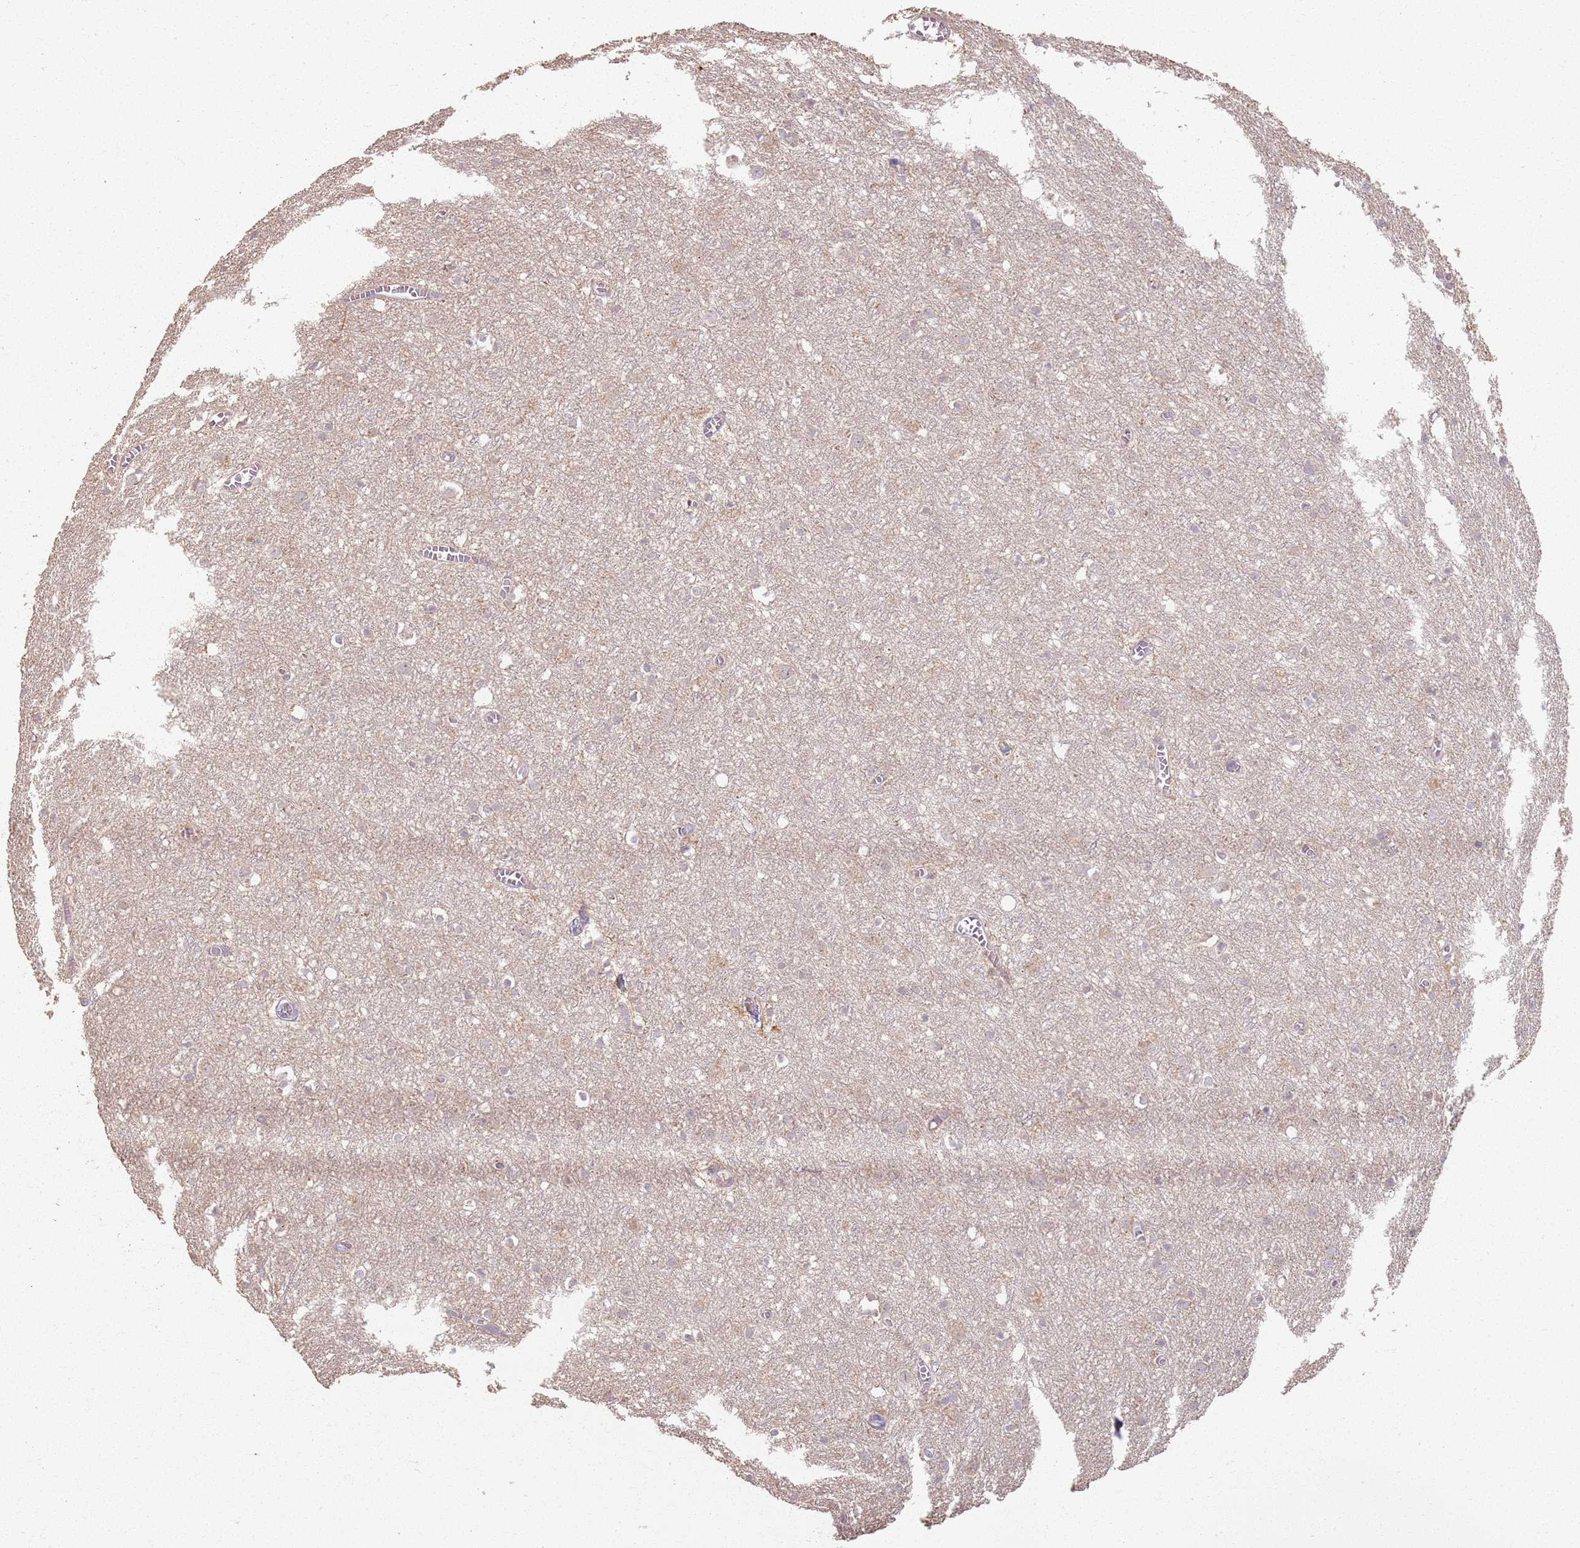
{"staining": {"intensity": "negative", "quantity": "none", "location": "none"}, "tissue": "cerebral cortex", "cell_type": "Endothelial cells", "image_type": "normal", "snomed": [{"axis": "morphology", "description": "Normal tissue, NOS"}, {"axis": "topography", "description": "Cerebral cortex"}], "caption": "IHC histopathology image of benign cerebral cortex: cerebral cortex stained with DAB reveals no significant protein expression in endothelial cells. (DAB (3,3'-diaminobenzidine) immunohistochemistry (IHC) with hematoxylin counter stain).", "gene": "CCDC168", "patient": {"sex": "female", "age": 64}}